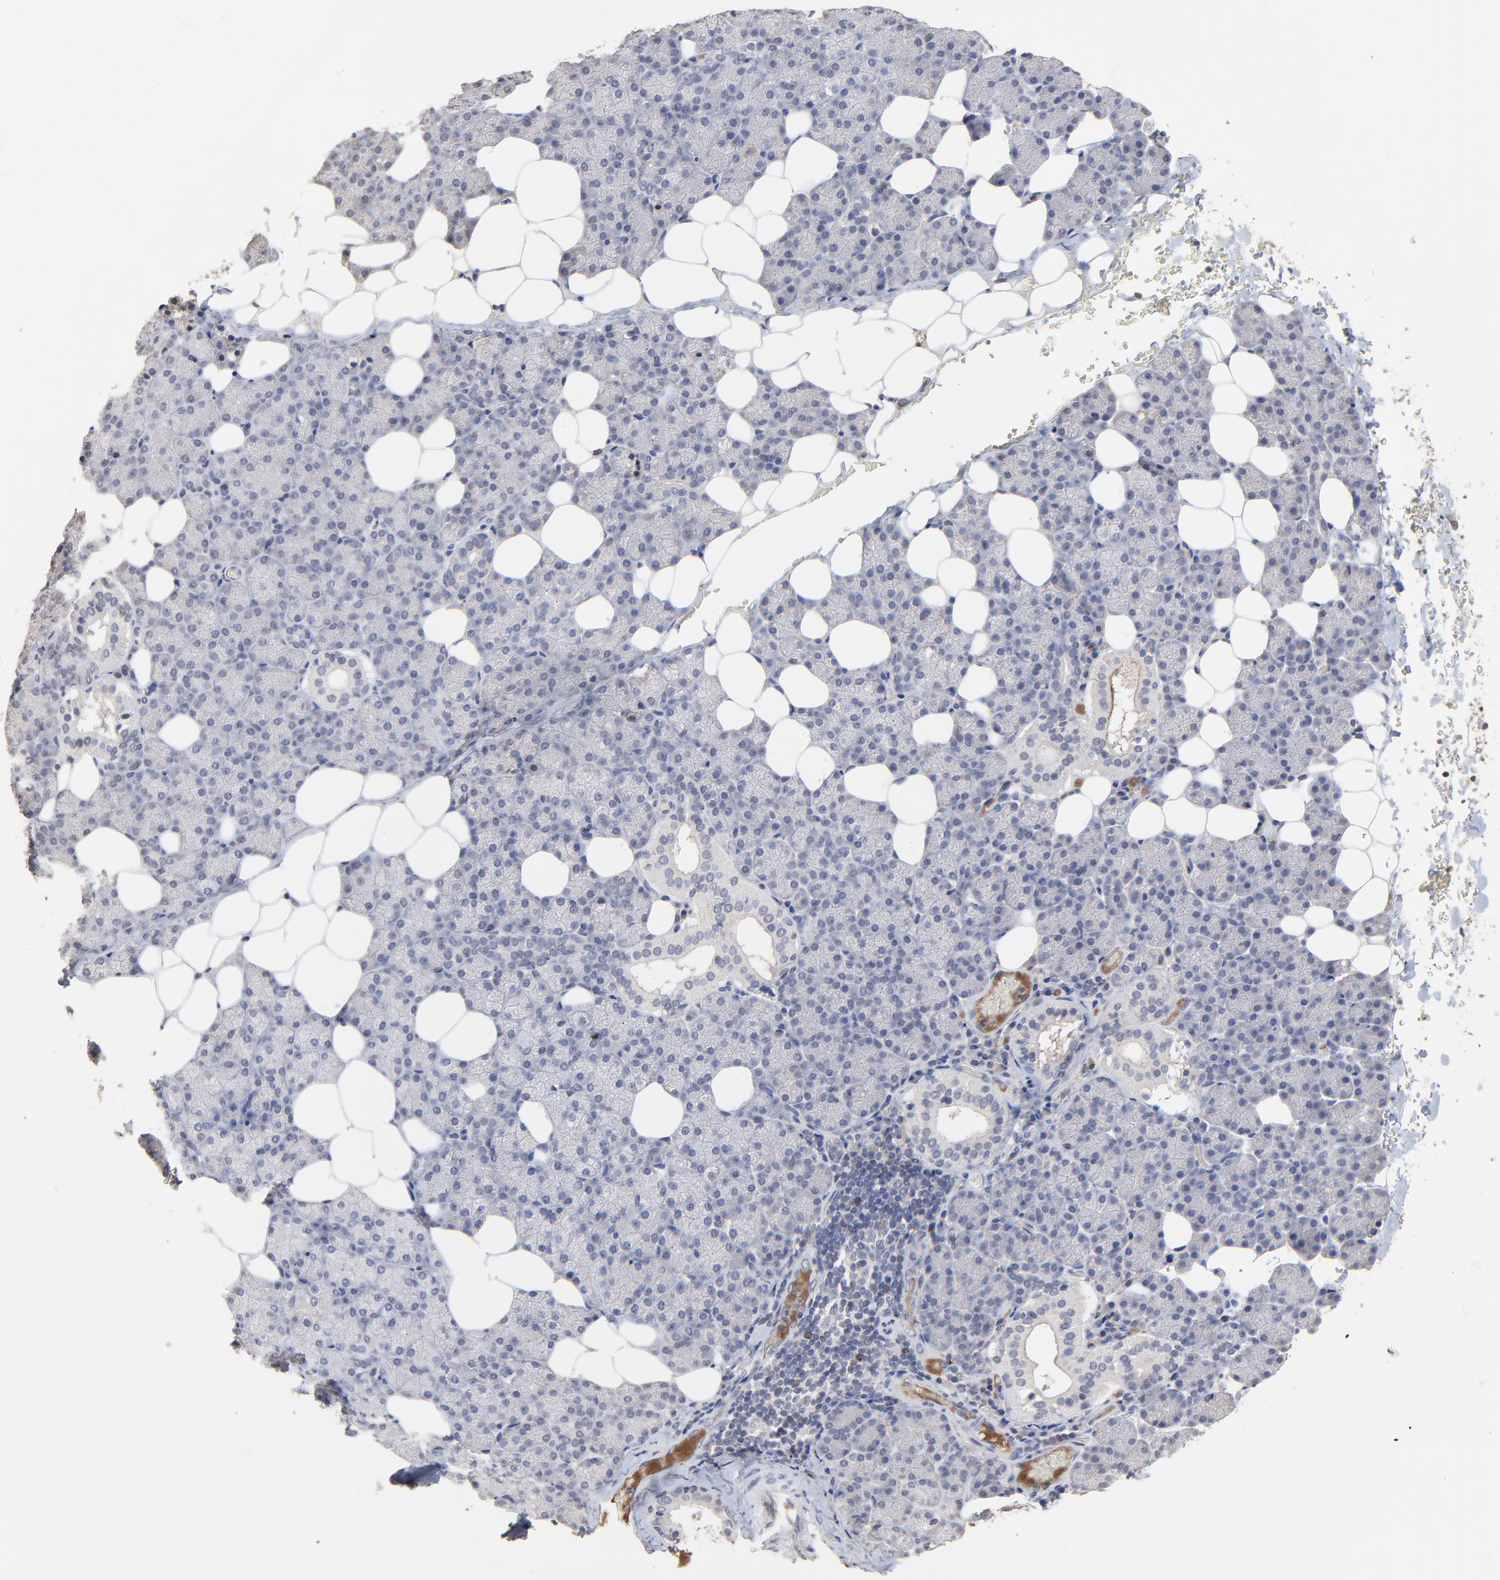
{"staining": {"intensity": "negative", "quantity": "none", "location": "none"}, "tissue": "salivary gland", "cell_type": "Glandular cells", "image_type": "normal", "snomed": [{"axis": "morphology", "description": "Normal tissue, NOS"}, {"axis": "topography", "description": "Lymph node"}, {"axis": "topography", "description": "Salivary gland"}], "caption": "Immunohistochemical staining of unremarkable salivary gland reveals no significant expression in glandular cells.", "gene": "VPREB3", "patient": {"sex": "male", "age": 8}}